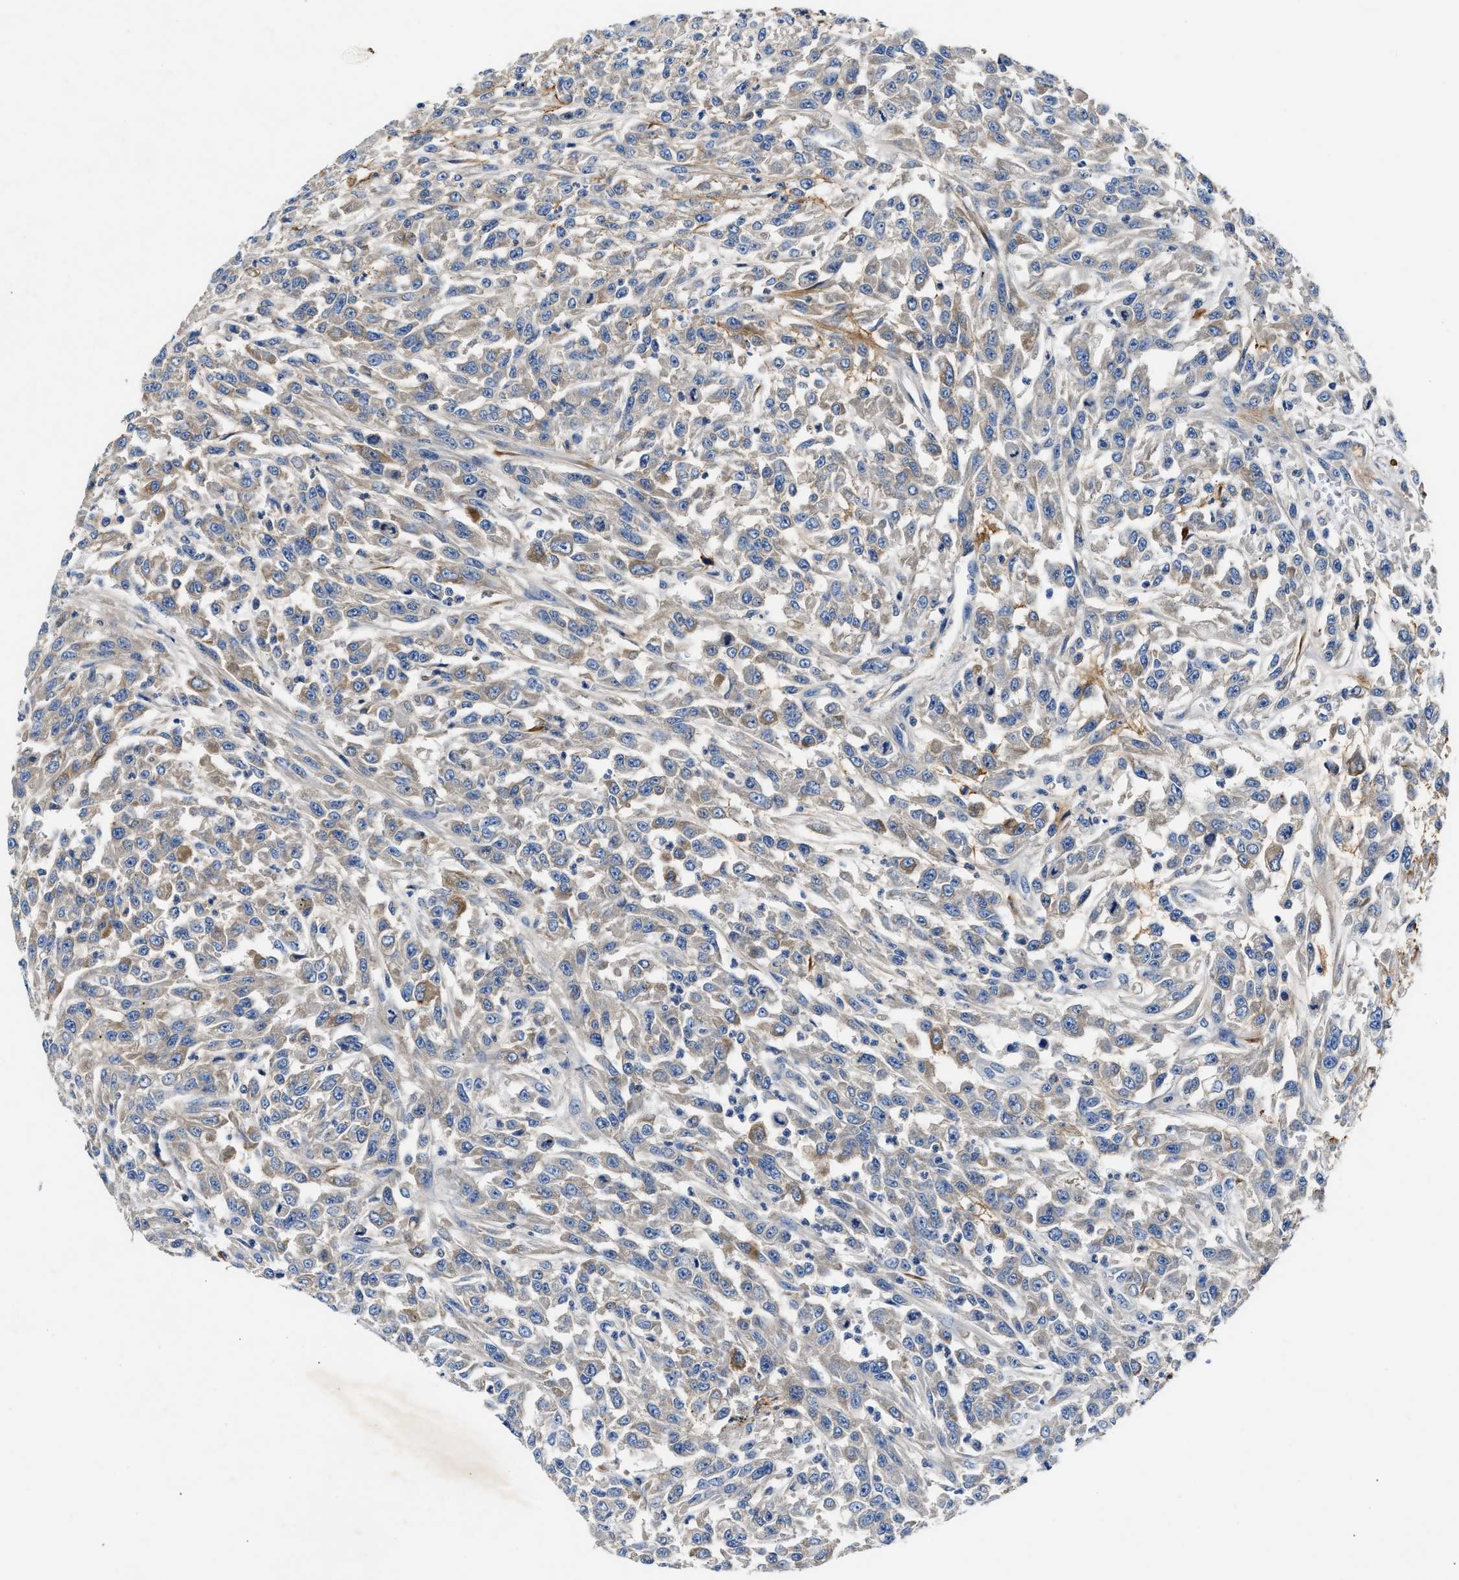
{"staining": {"intensity": "weak", "quantity": "<25%", "location": "cytoplasmic/membranous"}, "tissue": "urothelial cancer", "cell_type": "Tumor cells", "image_type": "cancer", "snomed": [{"axis": "morphology", "description": "Urothelial carcinoma, High grade"}, {"axis": "topography", "description": "Urinary bladder"}], "caption": "Immunohistochemistry (IHC) micrograph of human high-grade urothelial carcinoma stained for a protein (brown), which reveals no expression in tumor cells.", "gene": "TUT7", "patient": {"sex": "male", "age": 46}}